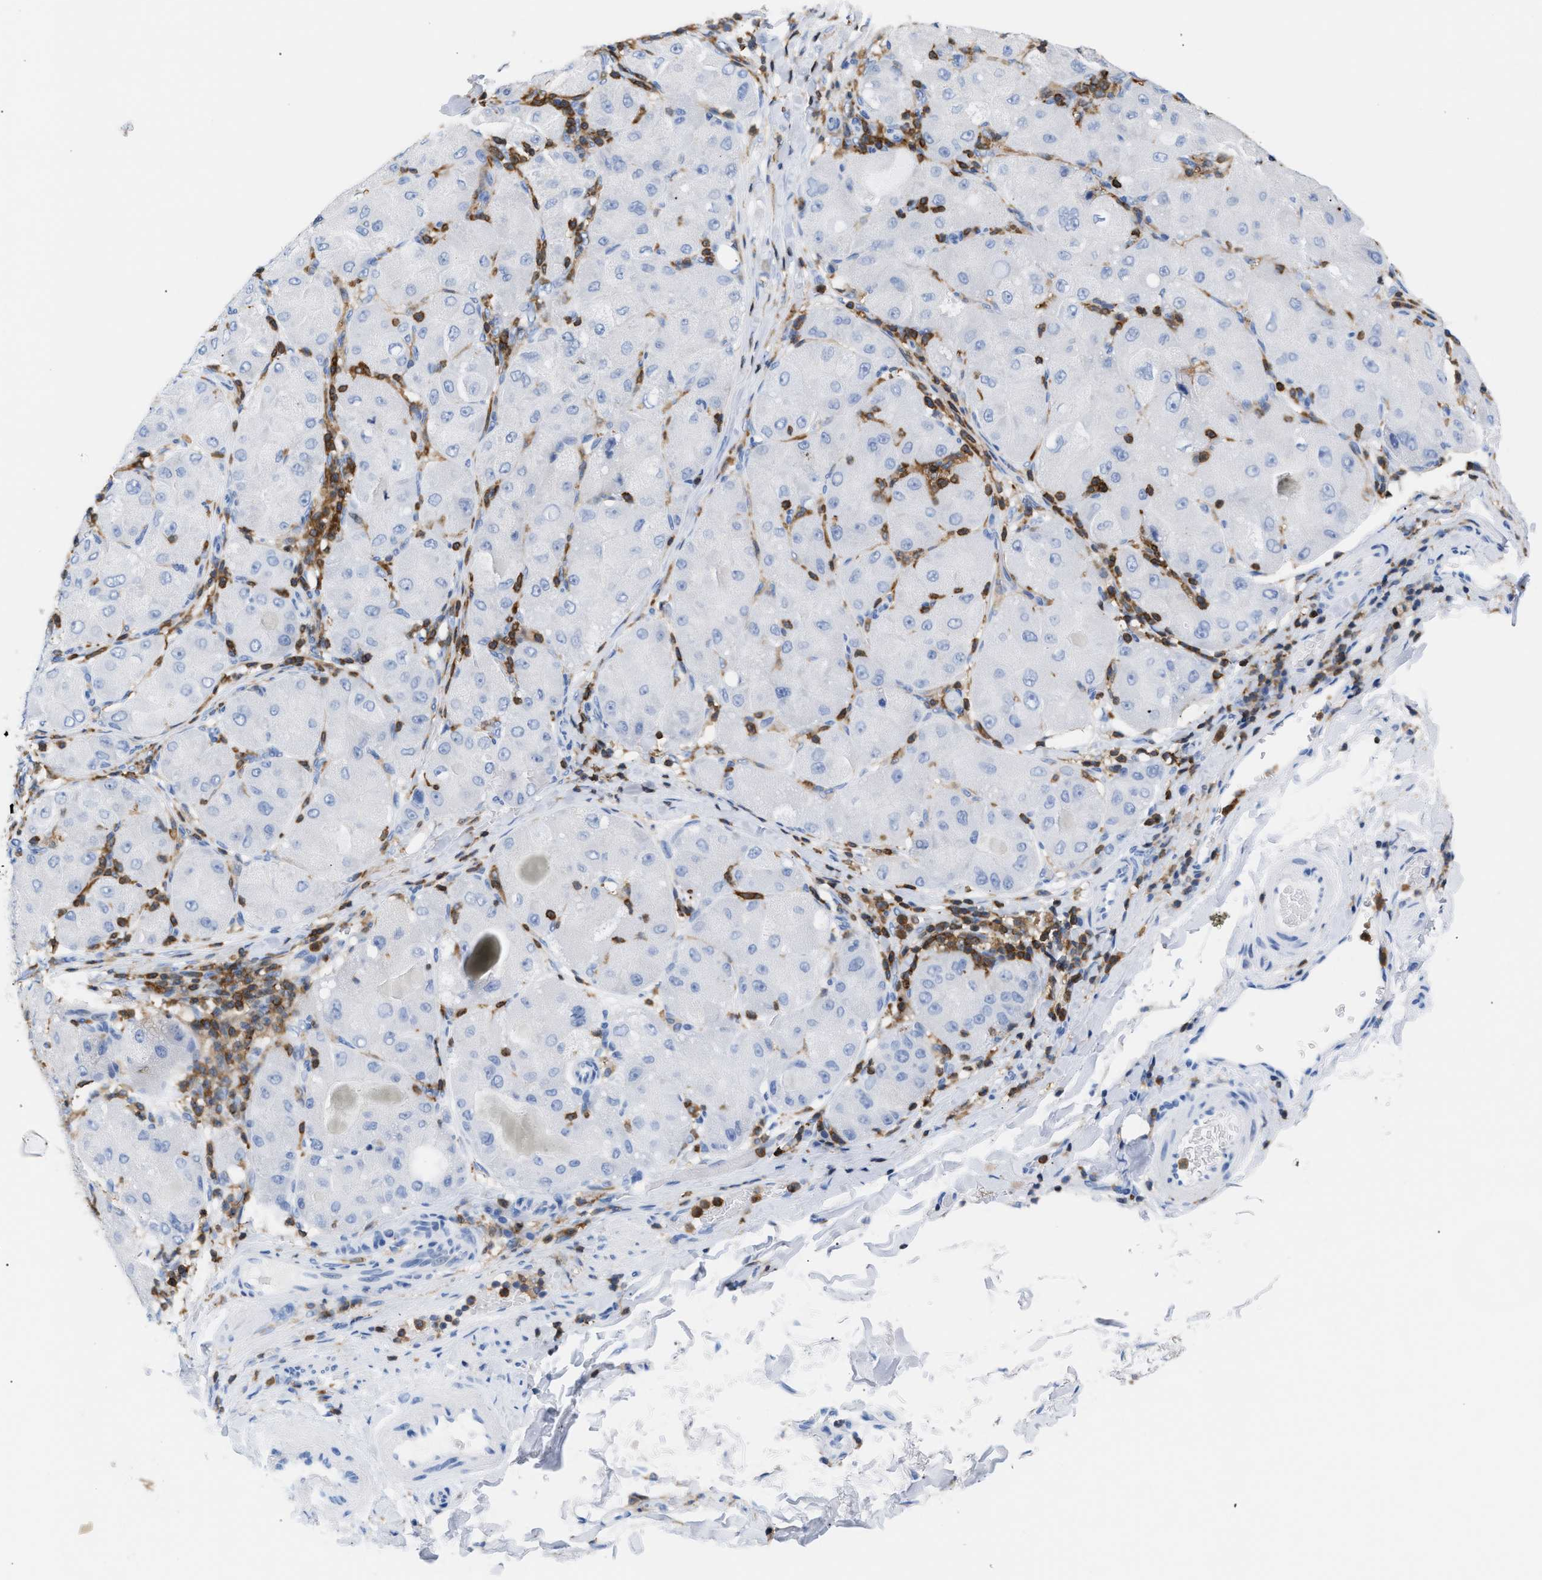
{"staining": {"intensity": "negative", "quantity": "none", "location": "none"}, "tissue": "liver cancer", "cell_type": "Tumor cells", "image_type": "cancer", "snomed": [{"axis": "morphology", "description": "Carcinoma, Hepatocellular, NOS"}, {"axis": "topography", "description": "Liver"}], "caption": "A high-resolution image shows immunohistochemistry (IHC) staining of hepatocellular carcinoma (liver), which demonstrates no significant expression in tumor cells. (DAB (3,3'-diaminobenzidine) IHC with hematoxylin counter stain).", "gene": "LCP1", "patient": {"sex": "male", "age": 80}}